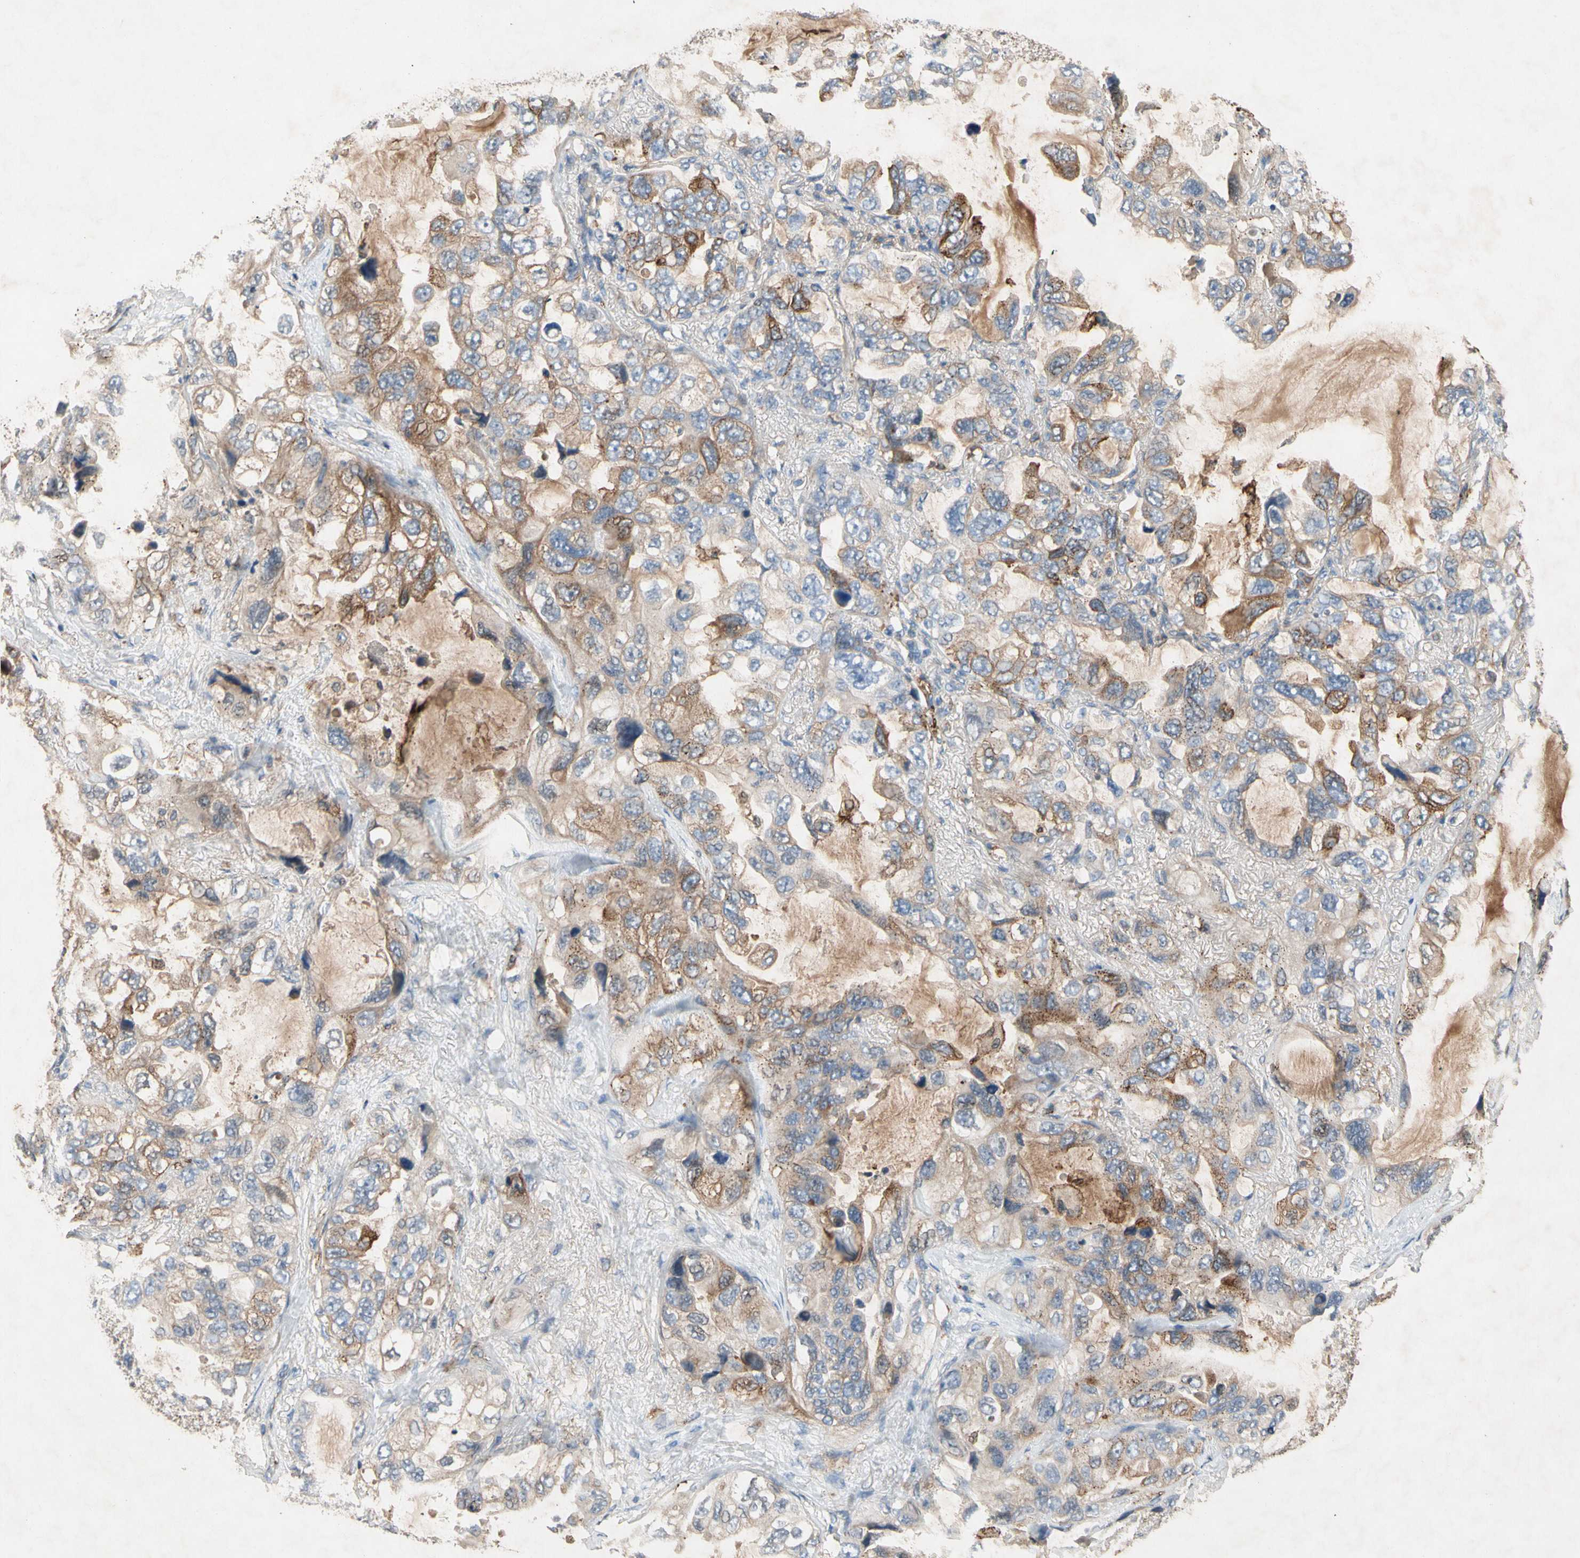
{"staining": {"intensity": "moderate", "quantity": "25%-75%", "location": "cytoplasmic/membranous"}, "tissue": "lung cancer", "cell_type": "Tumor cells", "image_type": "cancer", "snomed": [{"axis": "morphology", "description": "Squamous cell carcinoma, NOS"}, {"axis": "topography", "description": "Lung"}], "caption": "The micrograph demonstrates immunohistochemical staining of lung squamous cell carcinoma. There is moderate cytoplasmic/membranous expression is seen in about 25%-75% of tumor cells.", "gene": "NDFIP2", "patient": {"sex": "female", "age": 73}}